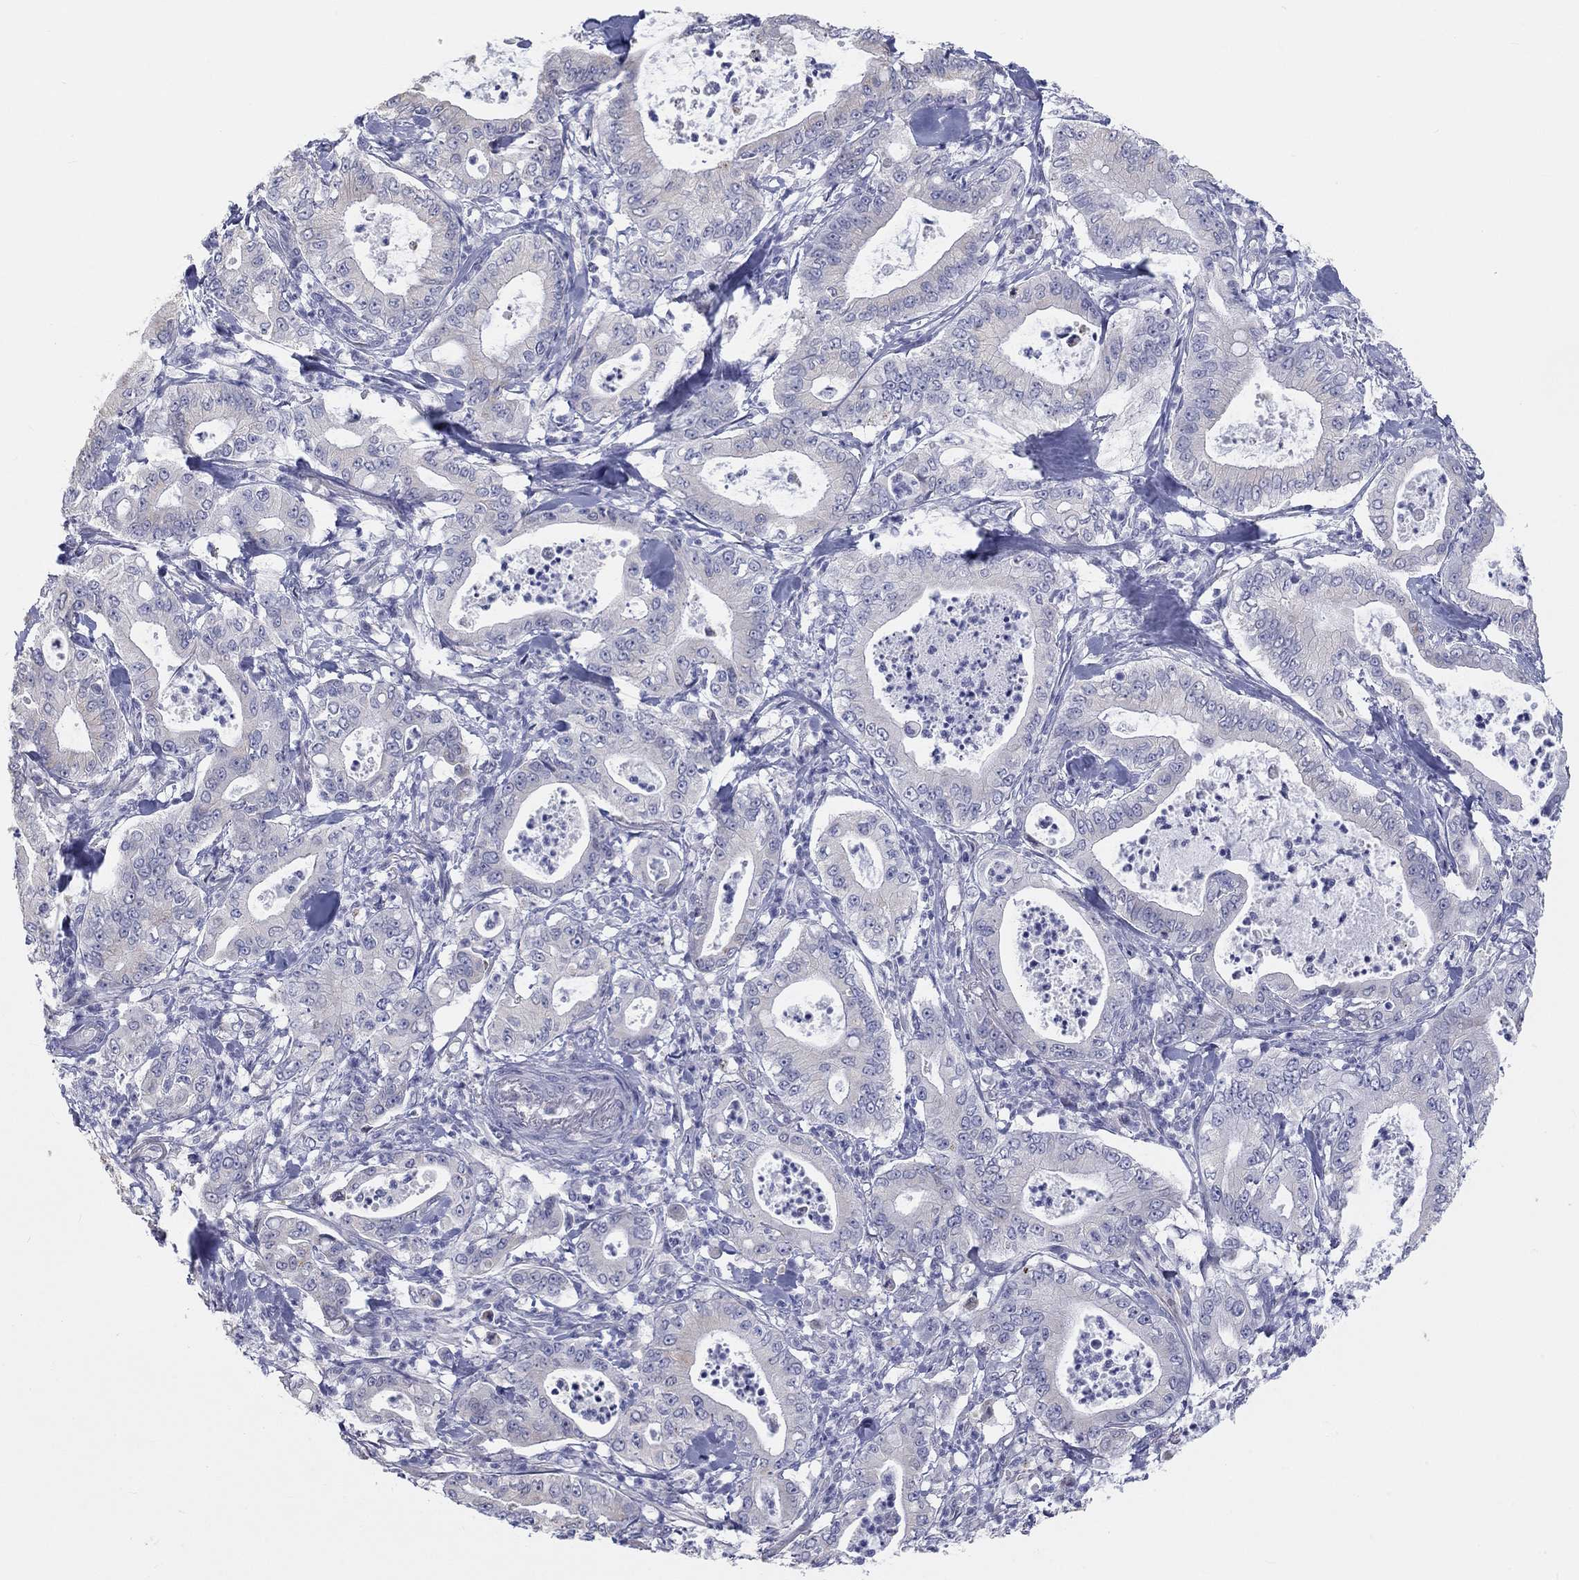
{"staining": {"intensity": "negative", "quantity": "none", "location": "none"}, "tissue": "pancreatic cancer", "cell_type": "Tumor cells", "image_type": "cancer", "snomed": [{"axis": "morphology", "description": "Adenocarcinoma, NOS"}, {"axis": "topography", "description": "Pancreas"}], "caption": "Immunohistochemistry photomicrograph of human pancreatic cancer (adenocarcinoma) stained for a protein (brown), which demonstrates no expression in tumor cells. Nuclei are stained in blue.", "gene": "LRRC4C", "patient": {"sex": "male", "age": 71}}